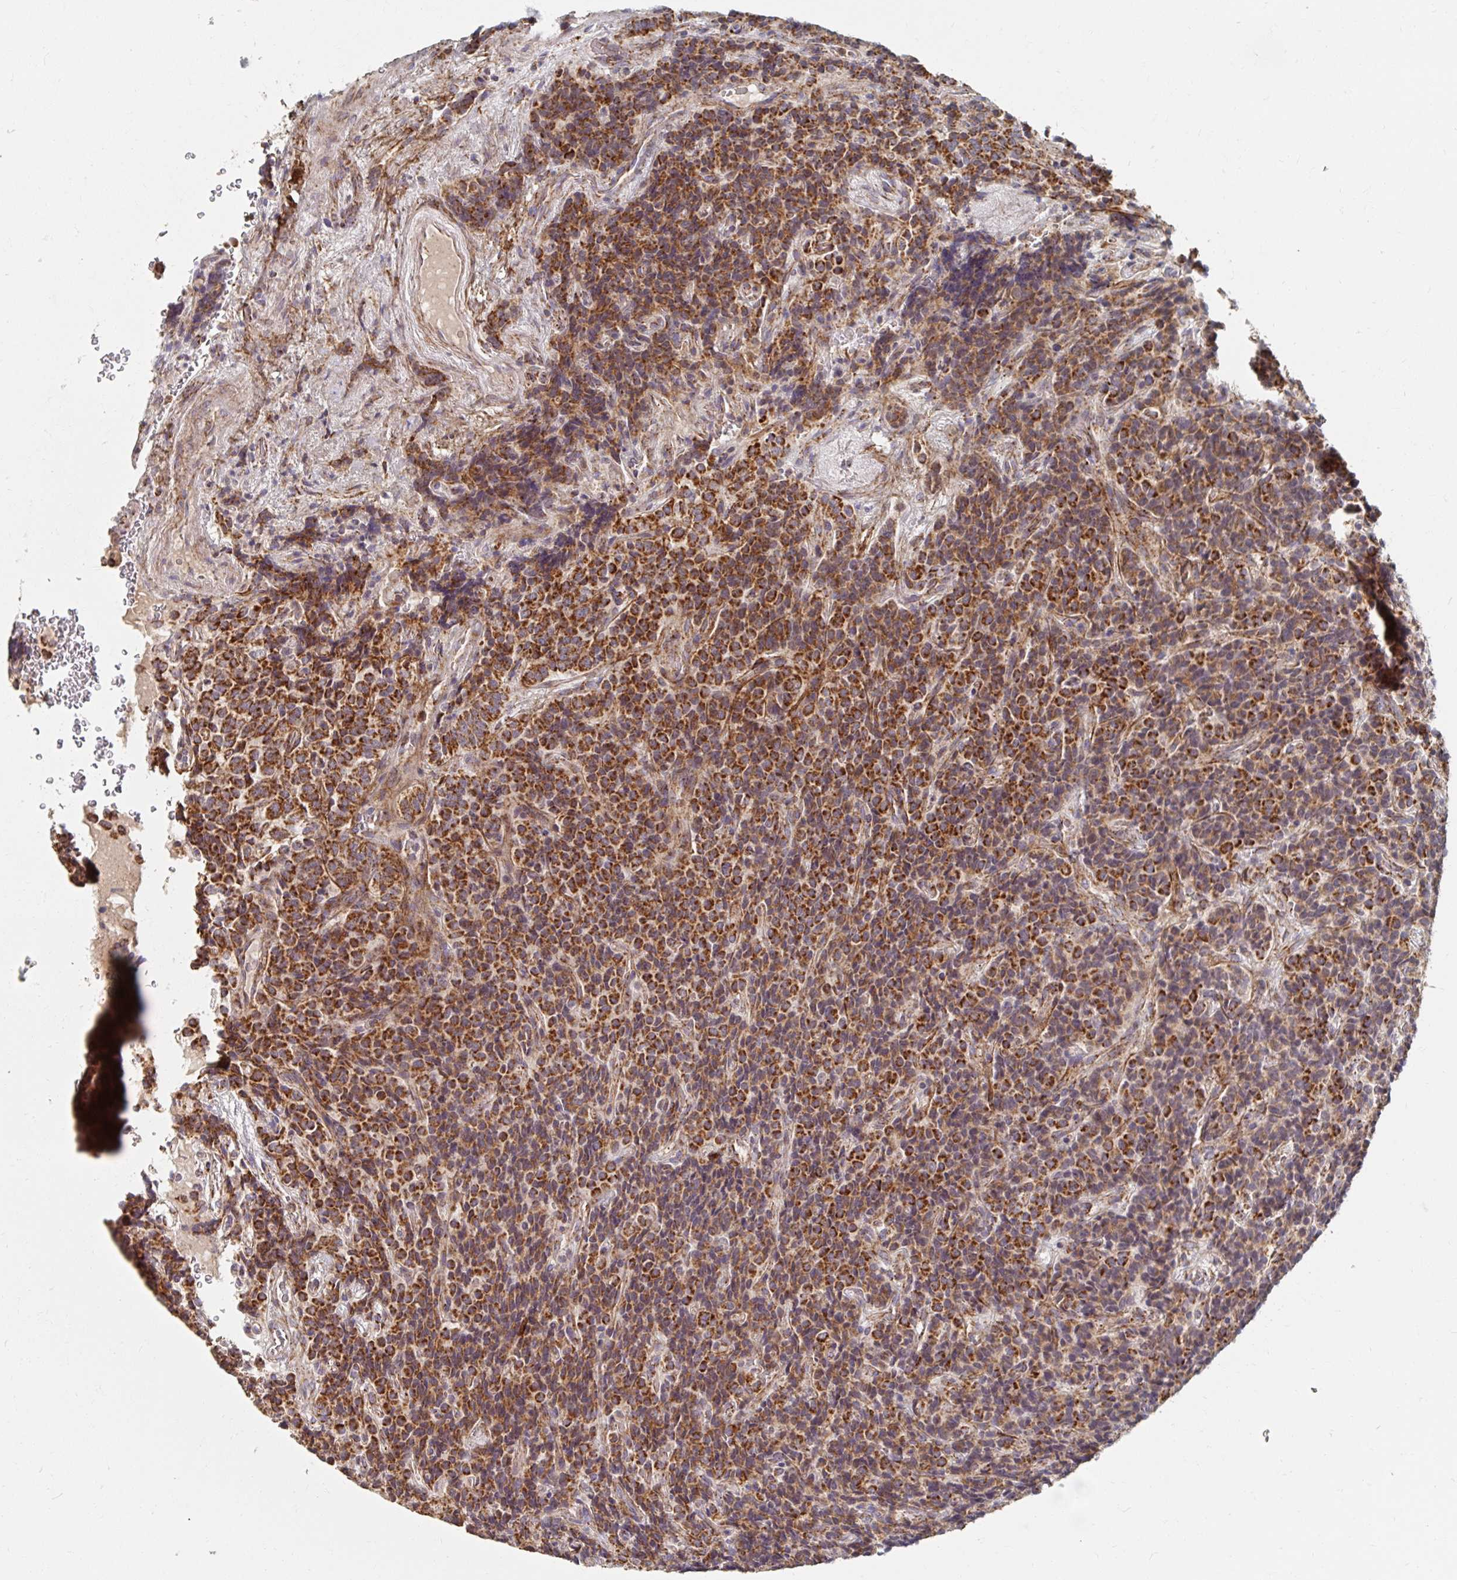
{"staining": {"intensity": "strong", "quantity": ">75%", "location": "cytoplasmic/membranous"}, "tissue": "carcinoid", "cell_type": "Tumor cells", "image_type": "cancer", "snomed": [{"axis": "morphology", "description": "Carcinoid, malignant, NOS"}, {"axis": "topography", "description": "Pancreas"}], "caption": "This photomicrograph displays carcinoid stained with immunohistochemistry (IHC) to label a protein in brown. The cytoplasmic/membranous of tumor cells show strong positivity for the protein. Nuclei are counter-stained blue.", "gene": "MAVS", "patient": {"sex": "male", "age": 36}}